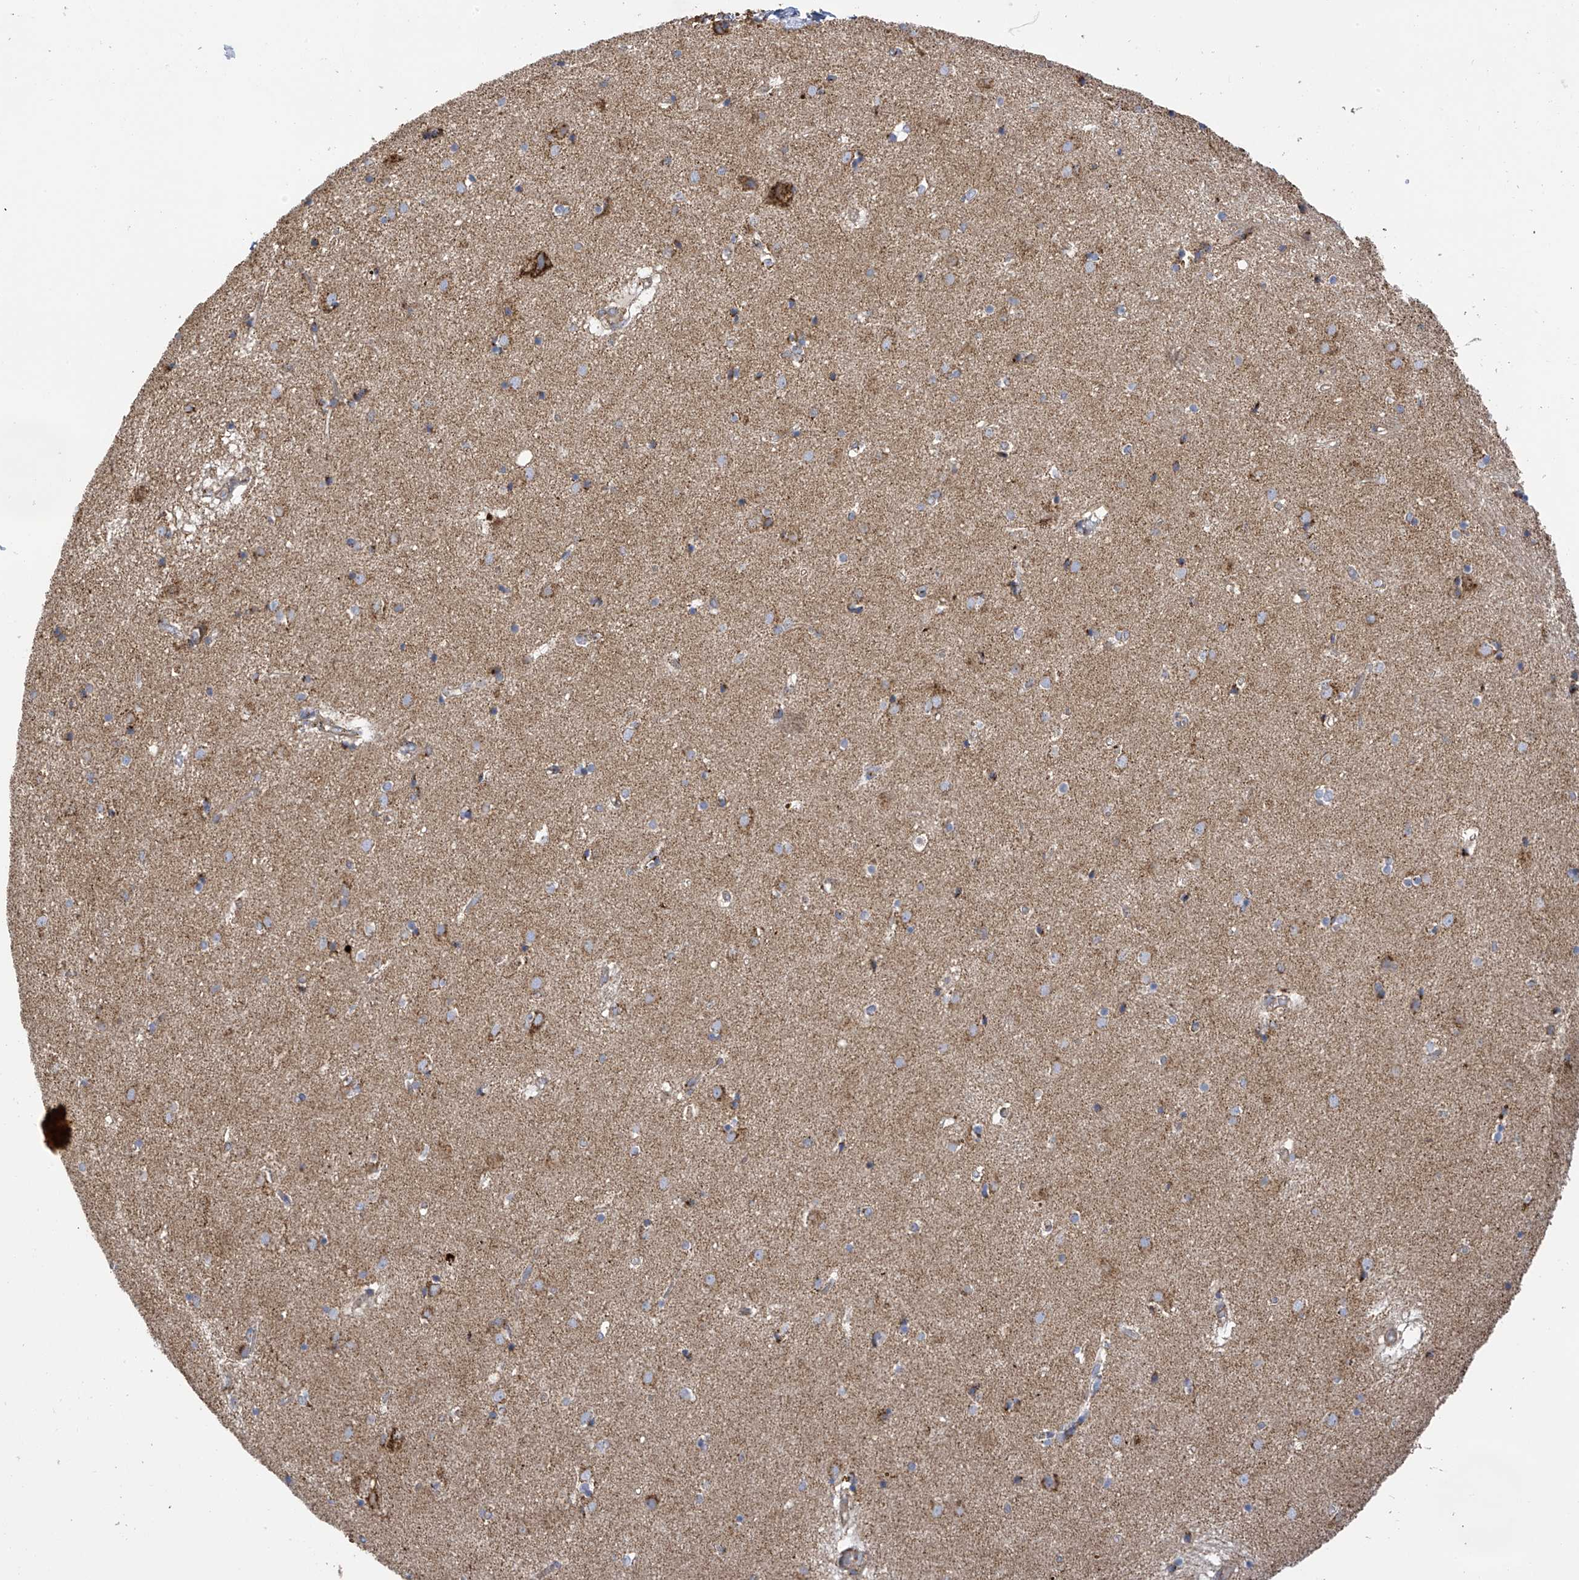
{"staining": {"intensity": "moderate", "quantity": "<25%", "location": "cytoplasmic/membranous"}, "tissue": "caudate", "cell_type": "Glial cells", "image_type": "normal", "snomed": [{"axis": "morphology", "description": "Normal tissue, NOS"}, {"axis": "topography", "description": "Lateral ventricle wall"}], "caption": "Immunohistochemistry (IHC) image of unremarkable caudate stained for a protein (brown), which shows low levels of moderate cytoplasmic/membranous positivity in approximately <25% of glial cells.", "gene": "ITM2B", "patient": {"sex": "male", "age": 70}}